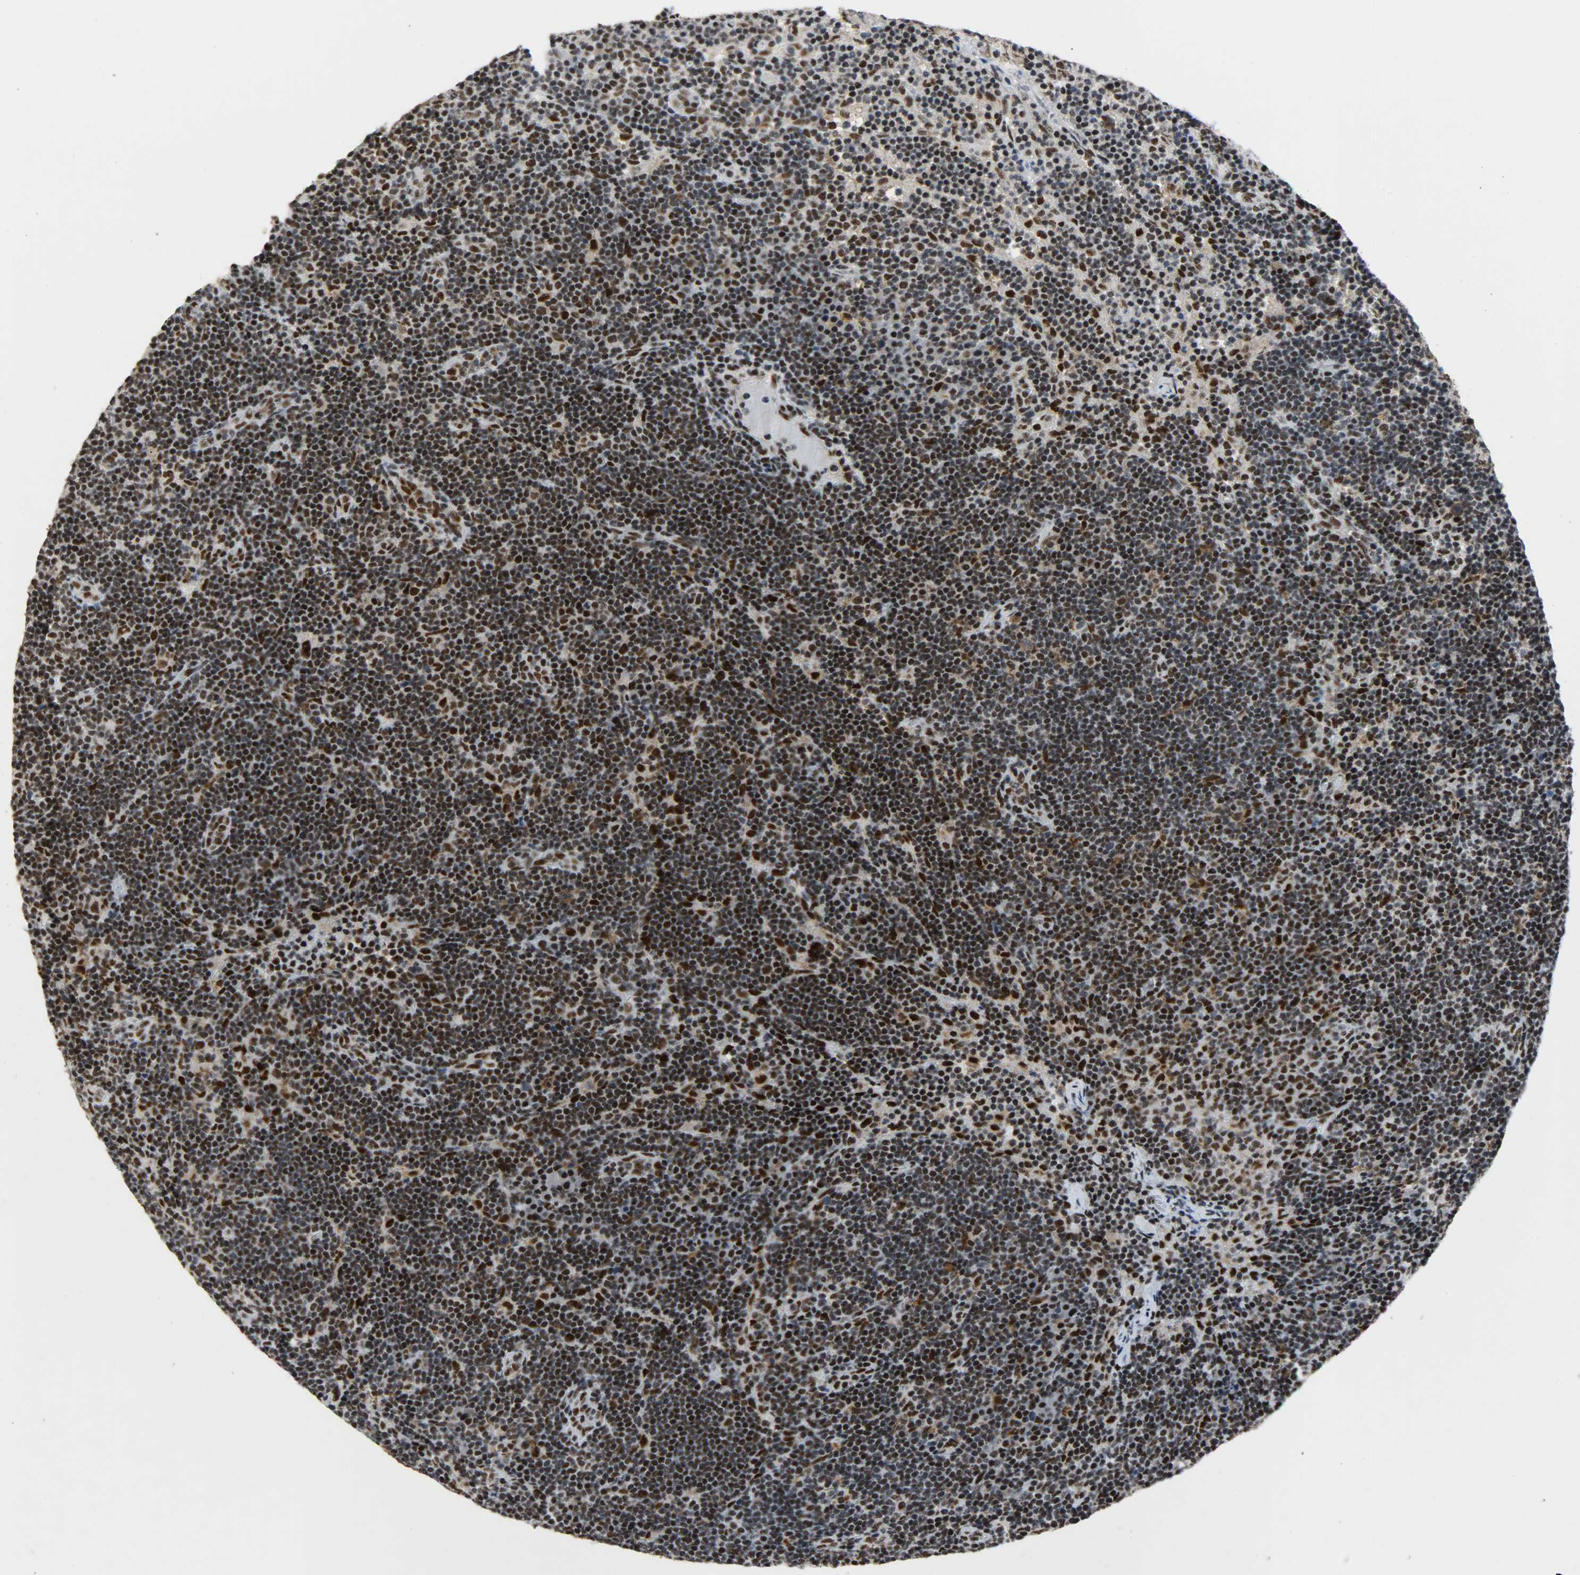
{"staining": {"intensity": "moderate", "quantity": ">75%", "location": "nuclear"}, "tissue": "lymph node", "cell_type": "Germinal center cells", "image_type": "normal", "snomed": [{"axis": "morphology", "description": "Normal tissue, NOS"}, {"axis": "morphology", "description": "Squamous cell carcinoma, metastatic, NOS"}, {"axis": "topography", "description": "Lymph node"}], "caption": "An immunohistochemistry photomicrograph of unremarkable tissue is shown. Protein staining in brown labels moderate nuclear positivity in lymph node within germinal center cells. The protein of interest is shown in brown color, while the nuclei are stained blue.", "gene": "SSB", "patient": {"sex": "female", "age": 53}}